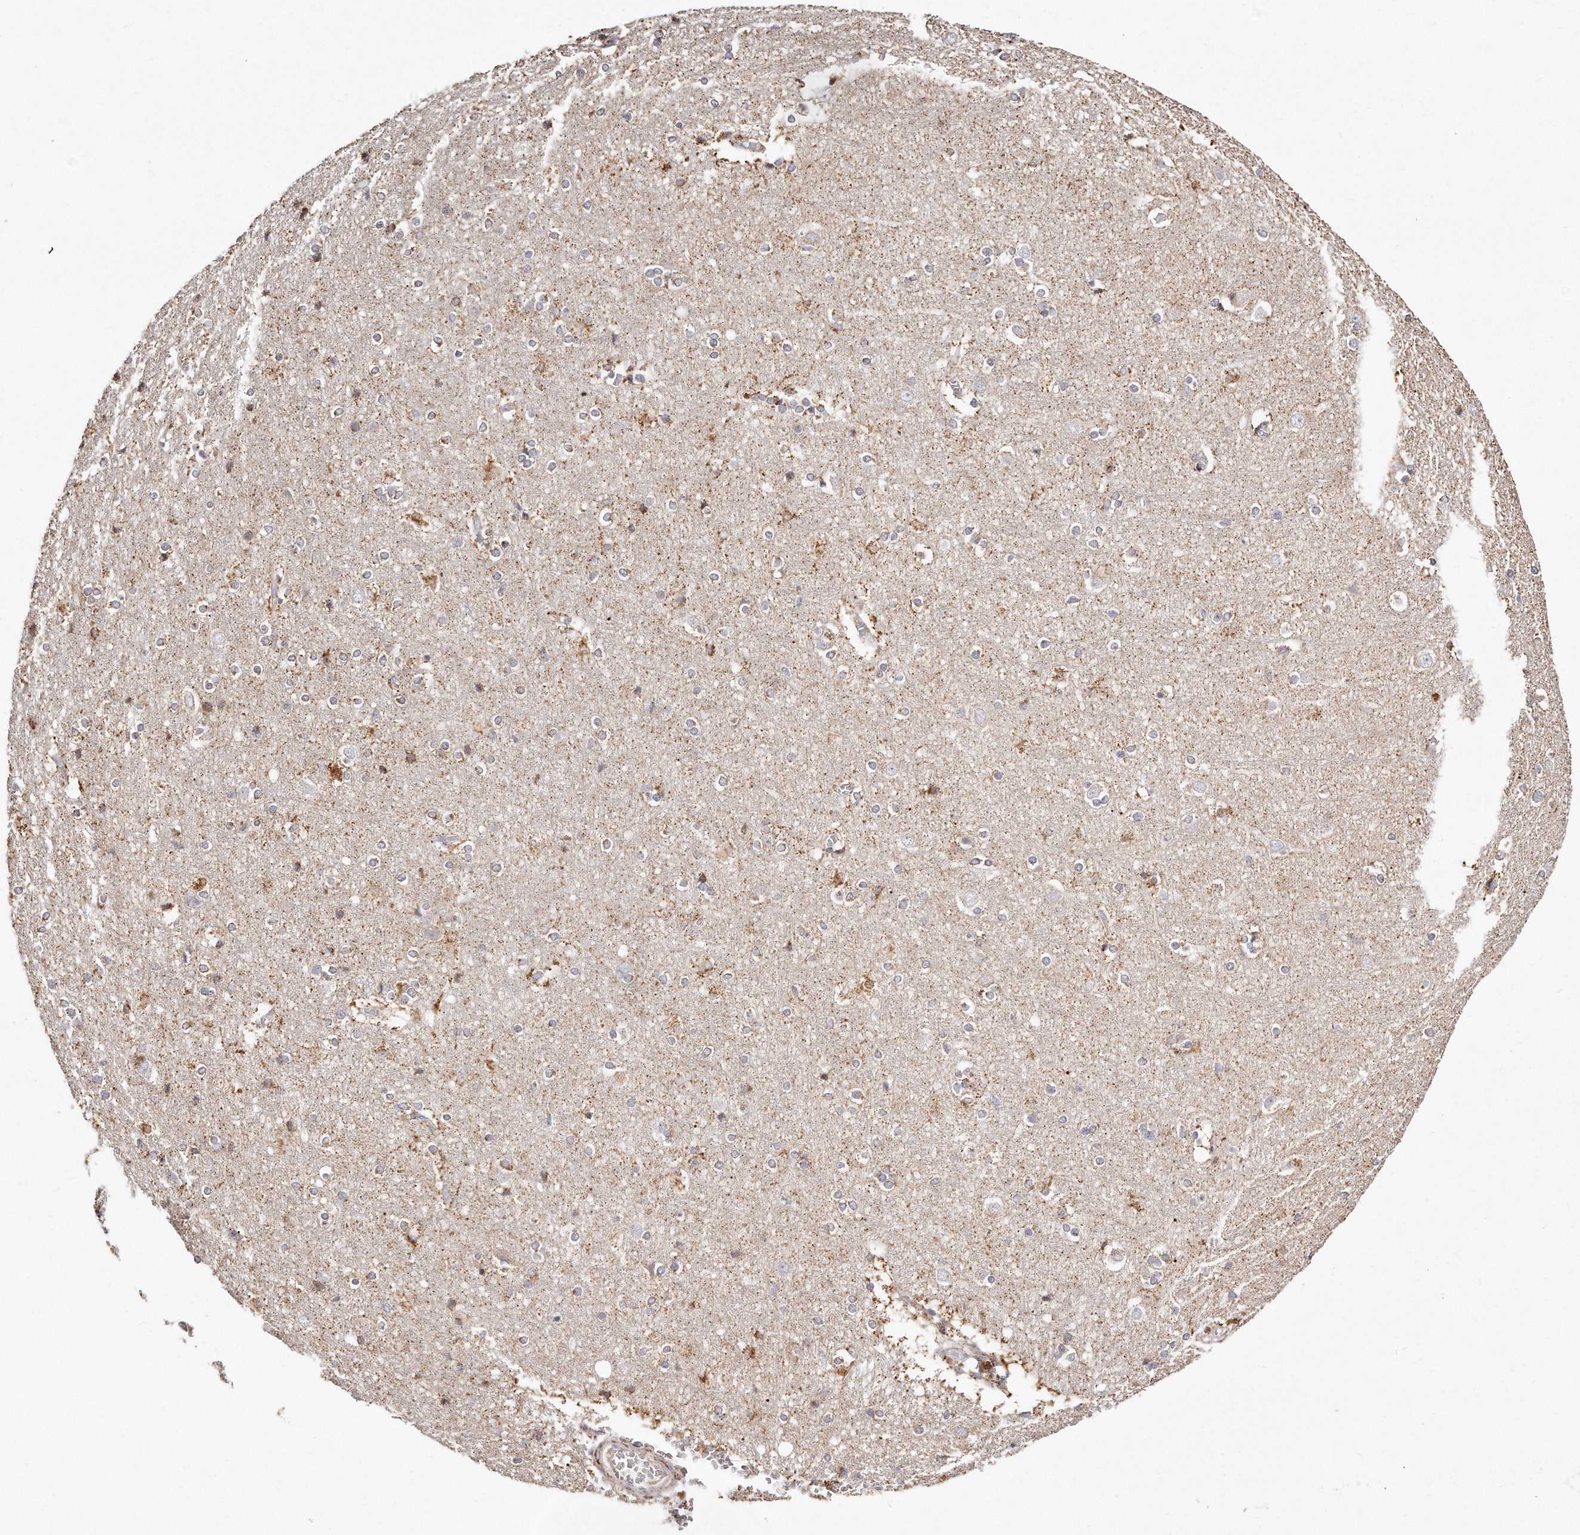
{"staining": {"intensity": "moderate", "quantity": "<25%", "location": "cytoplasmic/membranous"}, "tissue": "cerebral cortex", "cell_type": "Endothelial cells", "image_type": "normal", "snomed": [{"axis": "morphology", "description": "Normal tissue, NOS"}, {"axis": "topography", "description": "Cerebral cortex"}], "caption": "Protein staining shows moderate cytoplasmic/membranous positivity in about <25% of endothelial cells in unremarkable cerebral cortex.", "gene": "RTKN", "patient": {"sex": "male", "age": 54}}